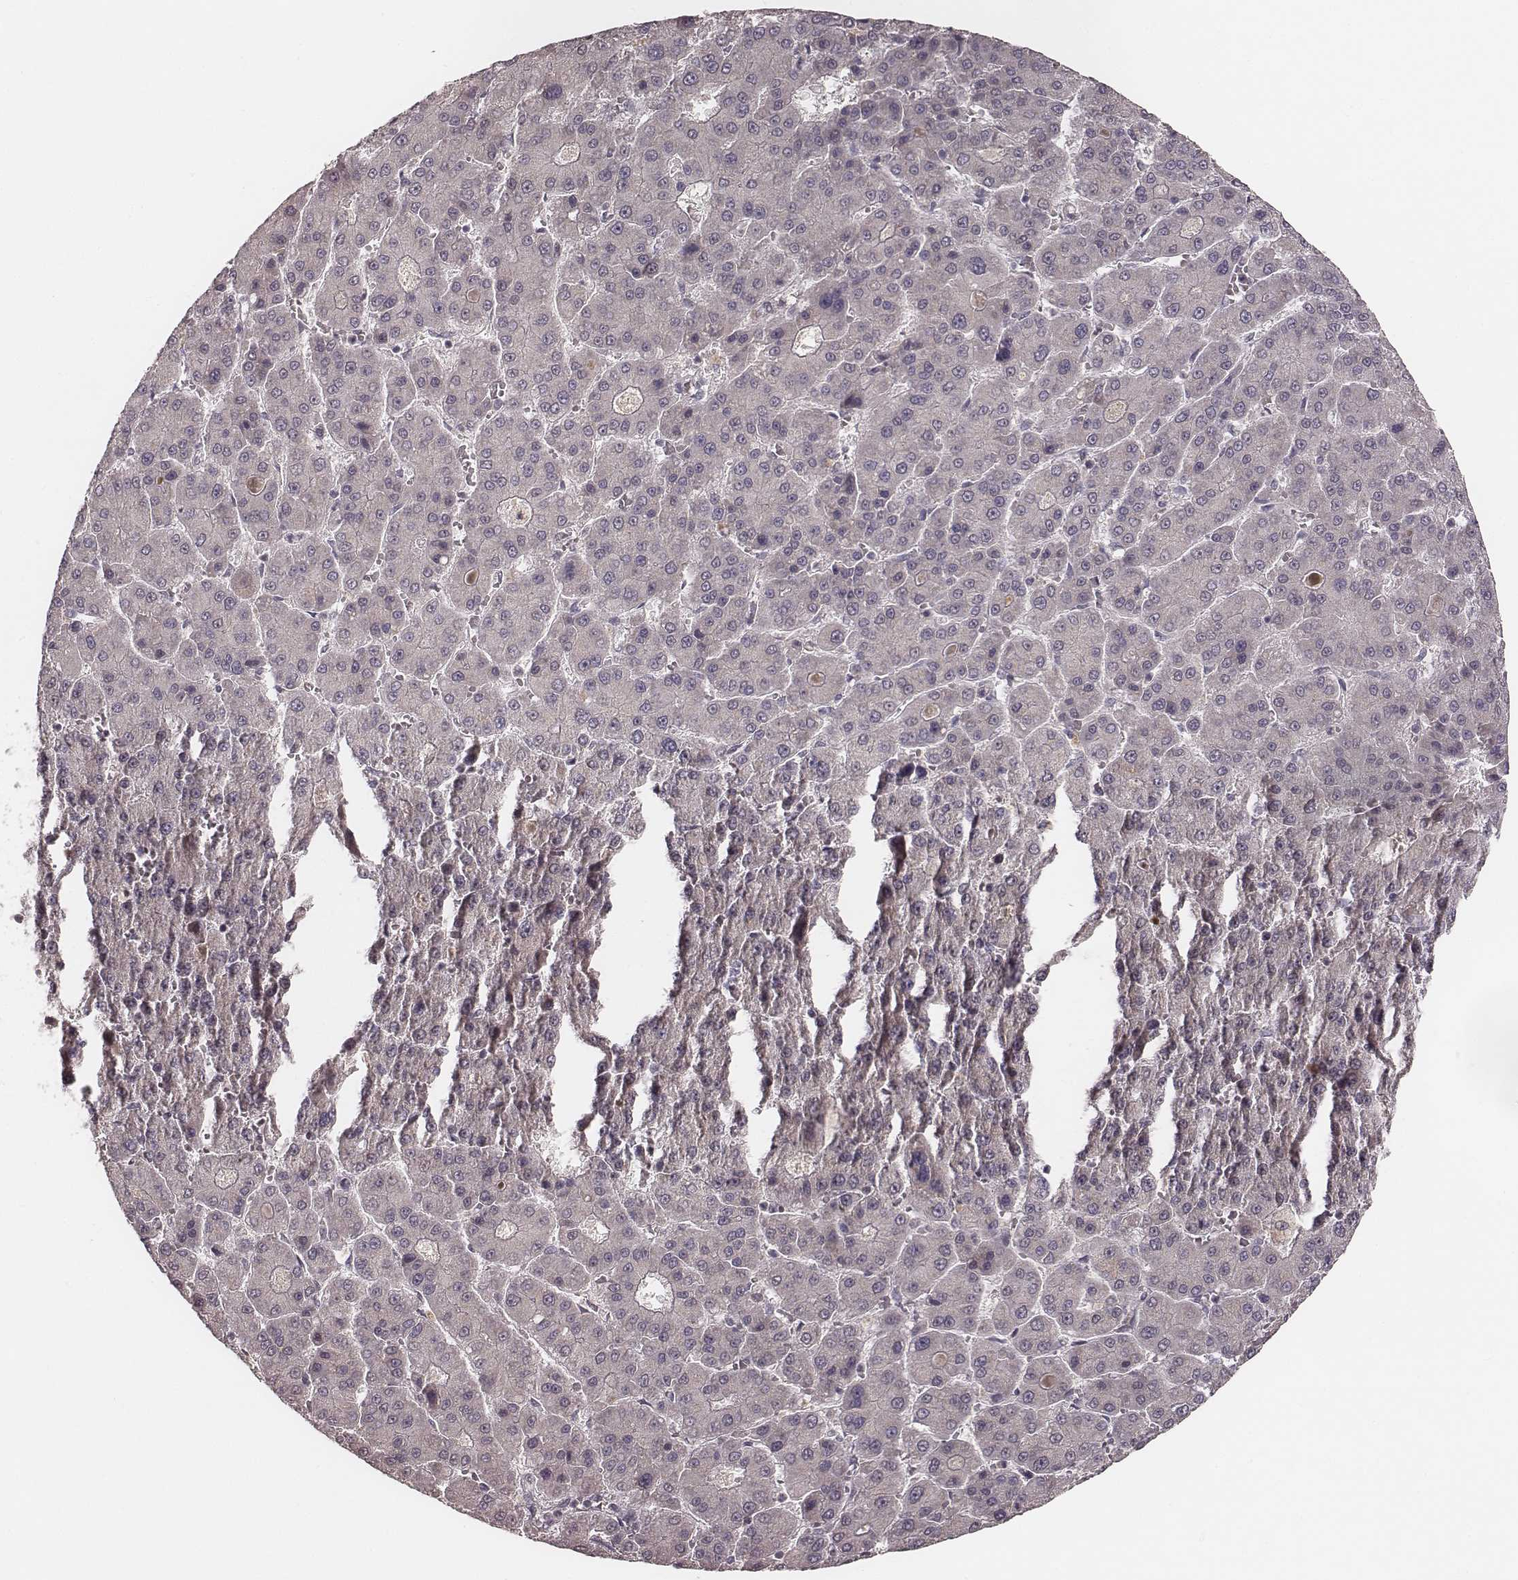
{"staining": {"intensity": "negative", "quantity": "none", "location": "none"}, "tissue": "liver cancer", "cell_type": "Tumor cells", "image_type": "cancer", "snomed": [{"axis": "morphology", "description": "Carcinoma, Hepatocellular, NOS"}, {"axis": "topography", "description": "Liver"}], "caption": "This micrograph is of liver cancer stained with immunohistochemistry (IHC) to label a protein in brown with the nuclei are counter-stained blue. There is no expression in tumor cells.", "gene": "LY6K", "patient": {"sex": "male", "age": 70}}